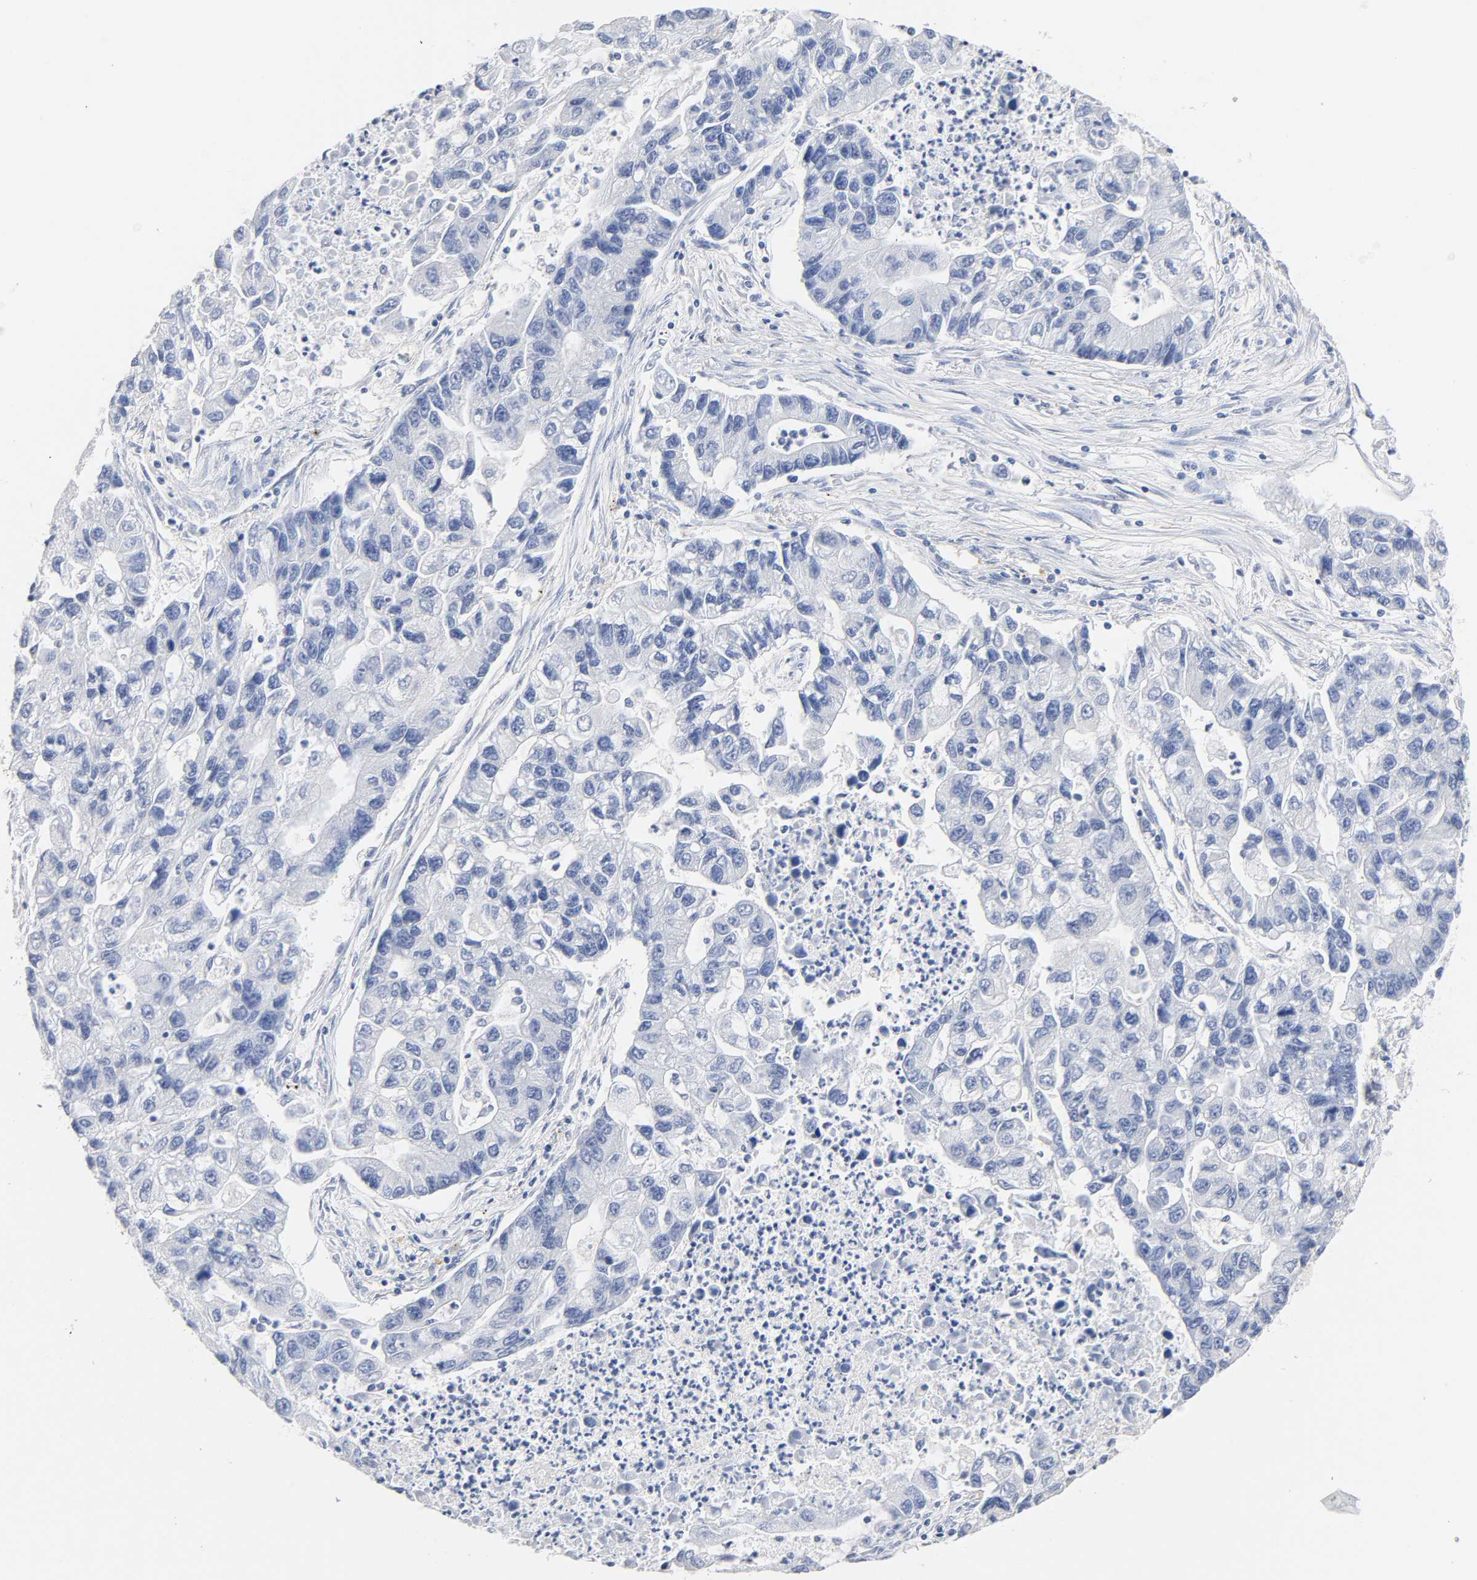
{"staining": {"intensity": "negative", "quantity": "none", "location": "none"}, "tissue": "lung cancer", "cell_type": "Tumor cells", "image_type": "cancer", "snomed": [{"axis": "morphology", "description": "Adenocarcinoma, NOS"}, {"axis": "topography", "description": "Lung"}], "caption": "Immunohistochemistry of human lung cancer (adenocarcinoma) displays no positivity in tumor cells.", "gene": "MALT1", "patient": {"sex": "female", "age": 51}}